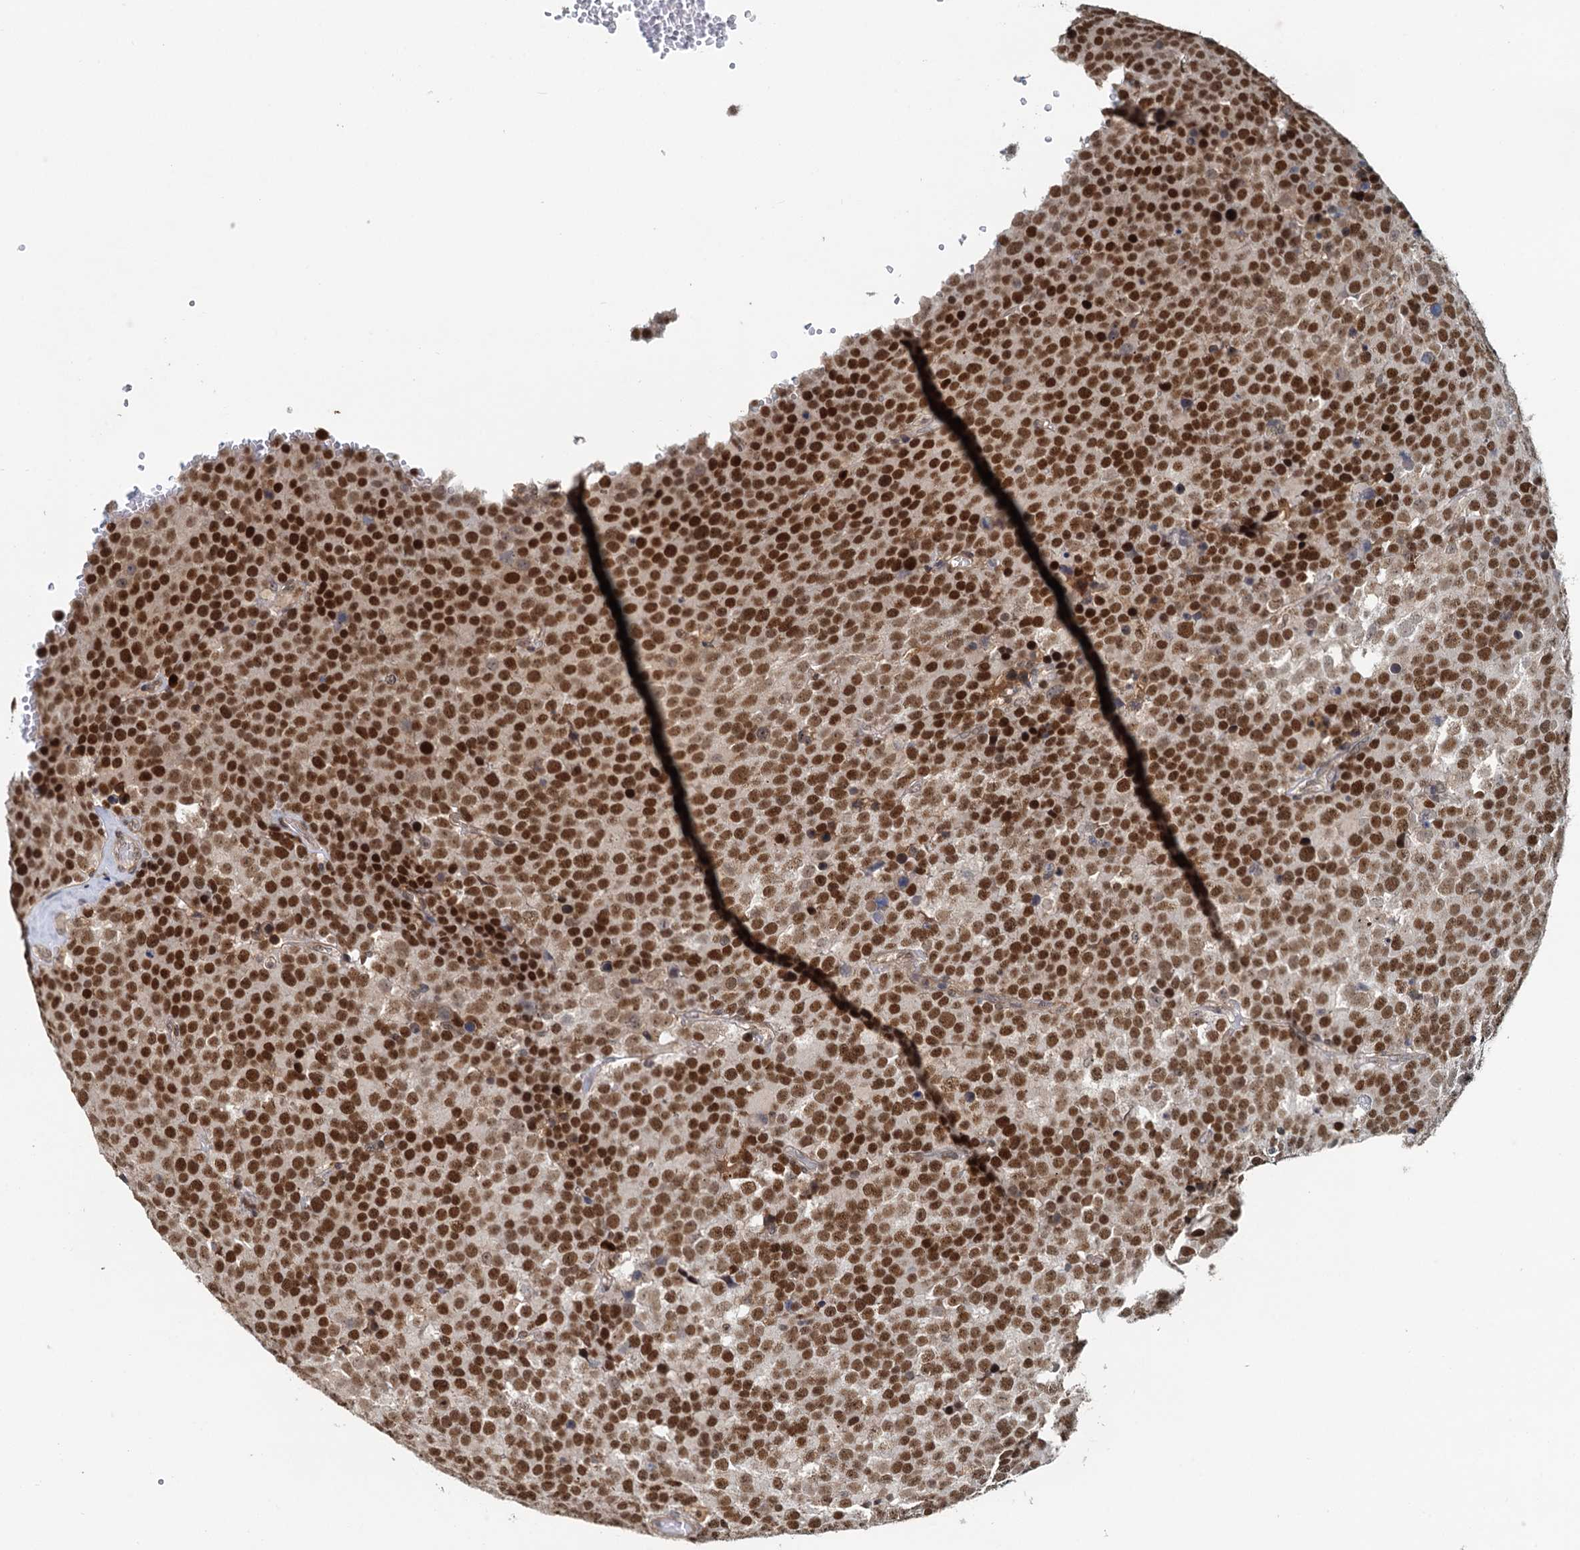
{"staining": {"intensity": "strong", "quantity": ">75%", "location": "nuclear"}, "tissue": "testis cancer", "cell_type": "Tumor cells", "image_type": "cancer", "snomed": [{"axis": "morphology", "description": "Seminoma, NOS"}, {"axis": "topography", "description": "Testis"}], "caption": "A high-resolution micrograph shows immunohistochemistry (IHC) staining of testis seminoma, which displays strong nuclear expression in about >75% of tumor cells. Using DAB (brown) and hematoxylin (blue) stains, captured at high magnification using brightfield microscopy.", "gene": "SPINDOC", "patient": {"sex": "male", "age": 71}}